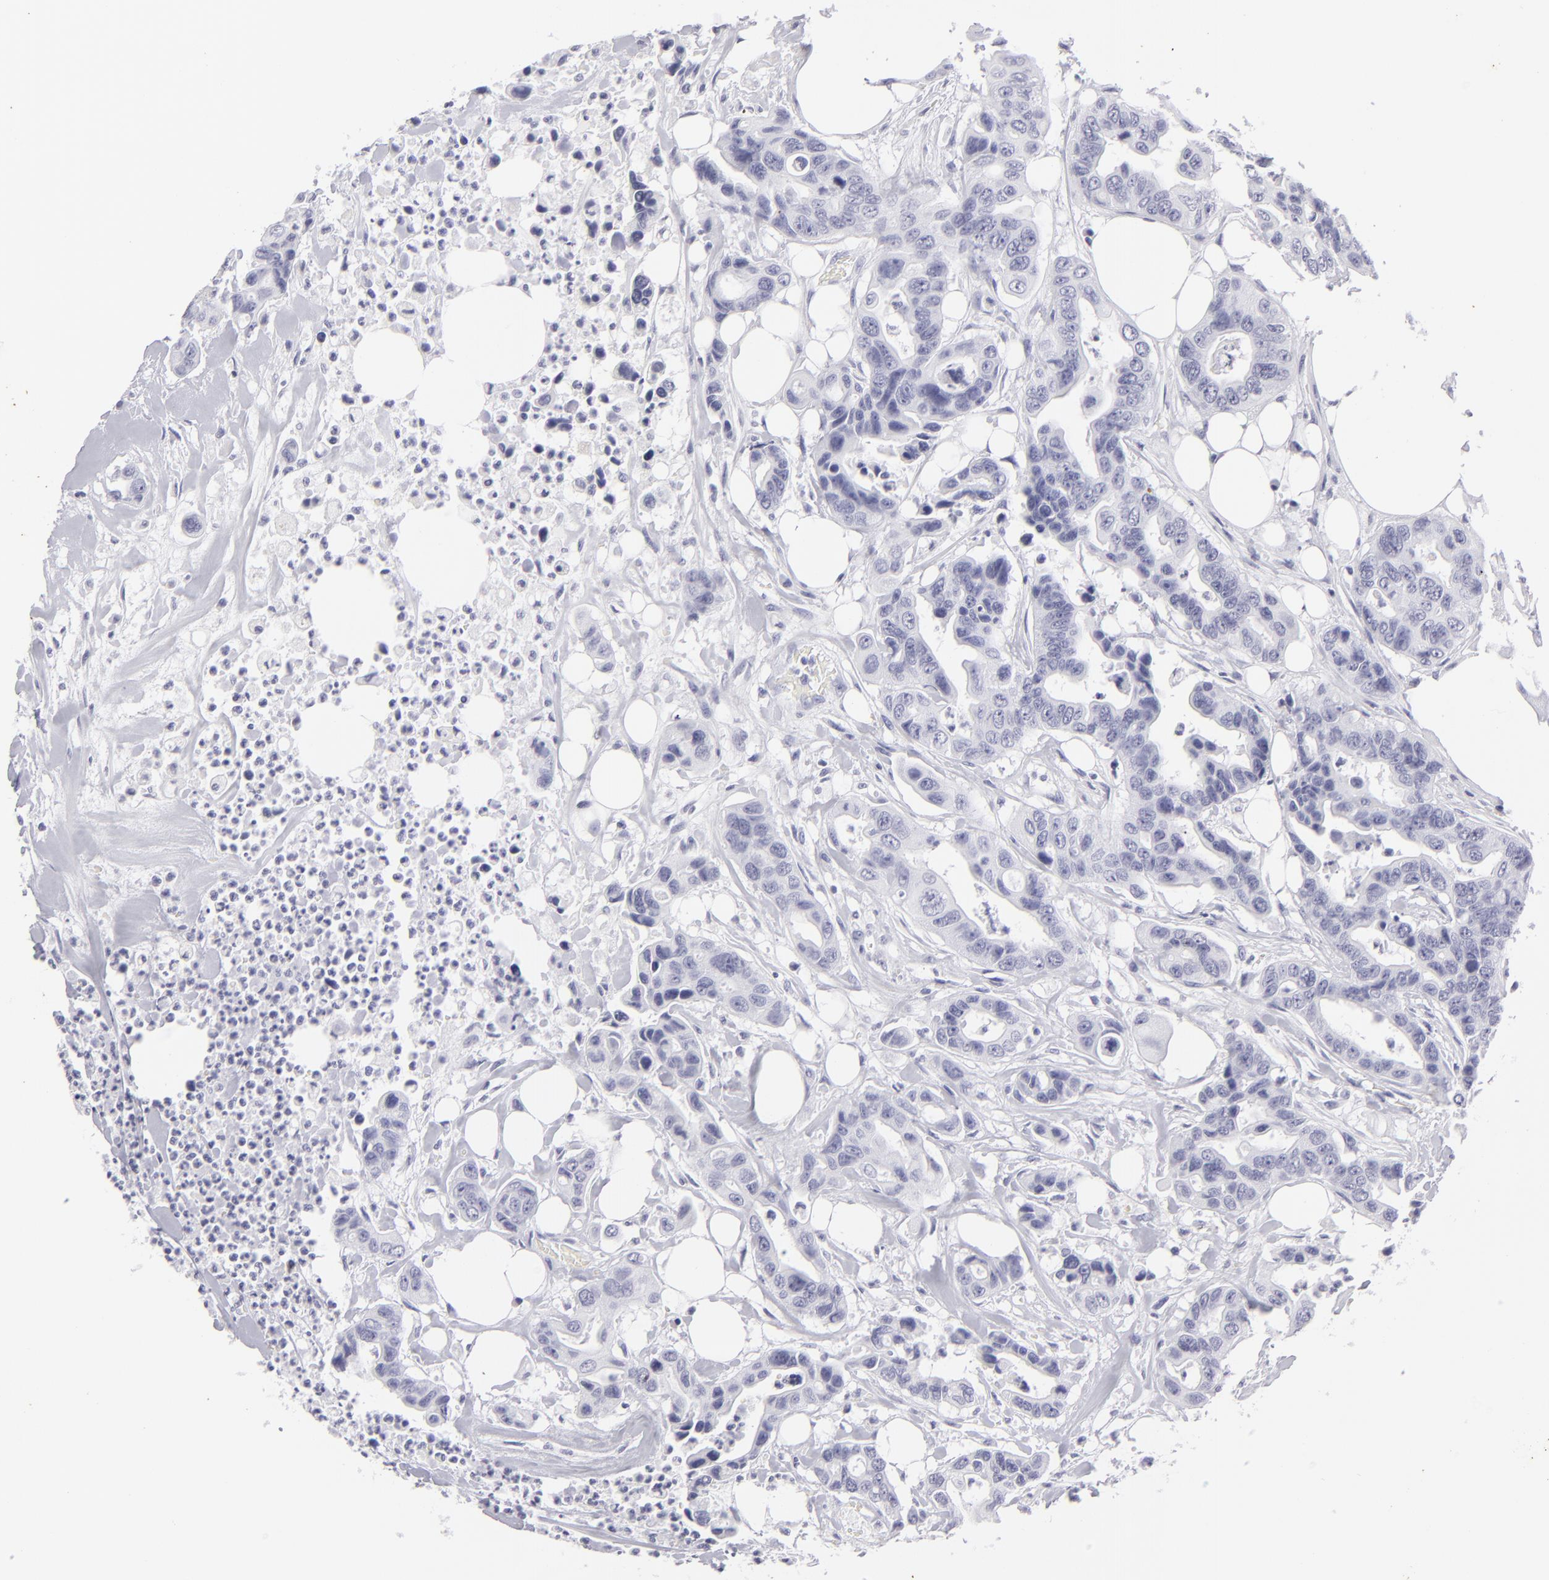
{"staining": {"intensity": "negative", "quantity": "none", "location": "none"}, "tissue": "colorectal cancer", "cell_type": "Tumor cells", "image_type": "cancer", "snomed": [{"axis": "morphology", "description": "Adenocarcinoma, NOS"}, {"axis": "topography", "description": "Colon"}], "caption": "Histopathology image shows no significant protein positivity in tumor cells of adenocarcinoma (colorectal).", "gene": "KRT1", "patient": {"sex": "female", "age": 70}}